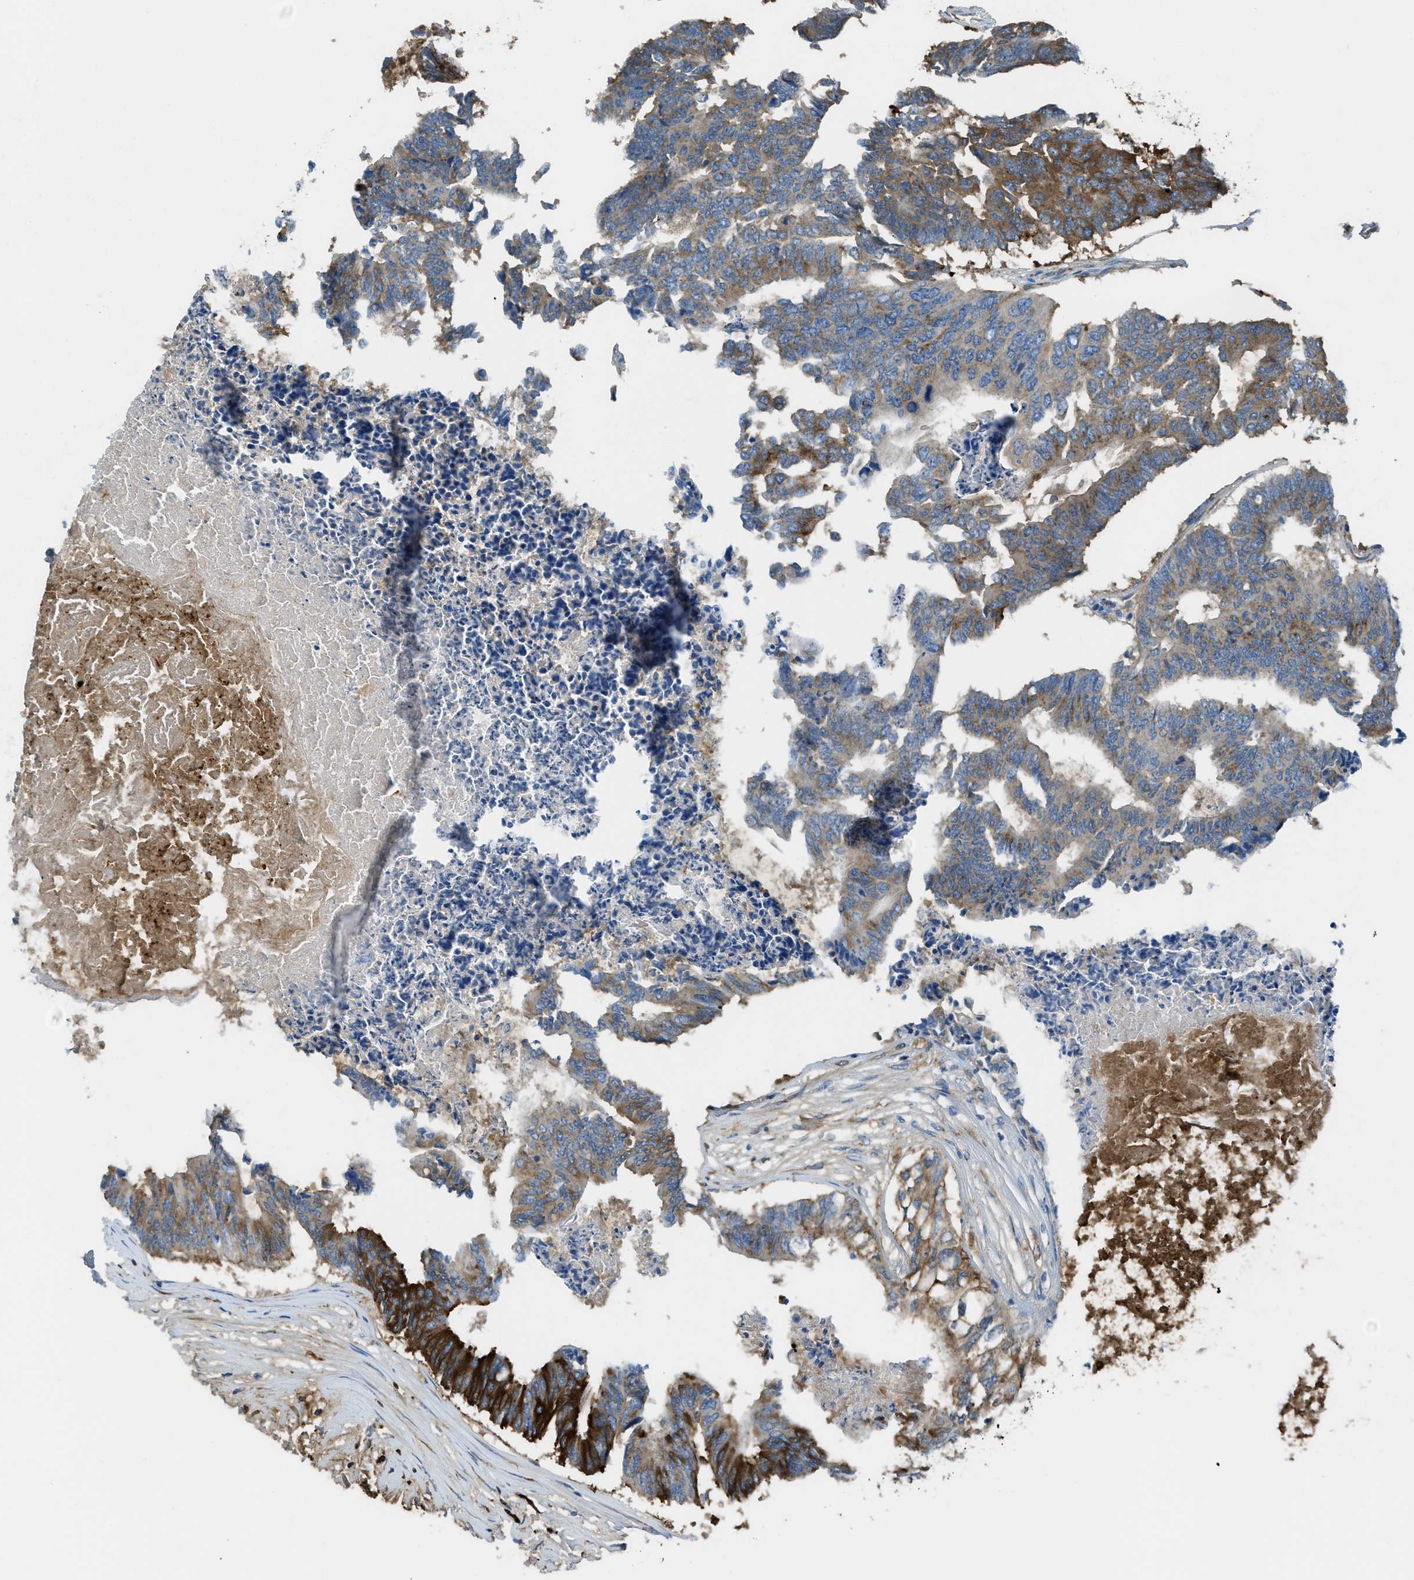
{"staining": {"intensity": "strong", "quantity": "<25%", "location": "cytoplasmic/membranous"}, "tissue": "colorectal cancer", "cell_type": "Tumor cells", "image_type": "cancer", "snomed": [{"axis": "morphology", "description": "Adenocarcinoma, NOS"}, {"axis": "topography", "description": "Rectum"}], "caption": "Colorectal cancer tissue reveals strong cytoplasmic/membranous positivity in about <25% of tumor cells, visualized by immunohistochemistry.", "gene": "TRIM59", "patient": {"sex": "male", "age": 63}}